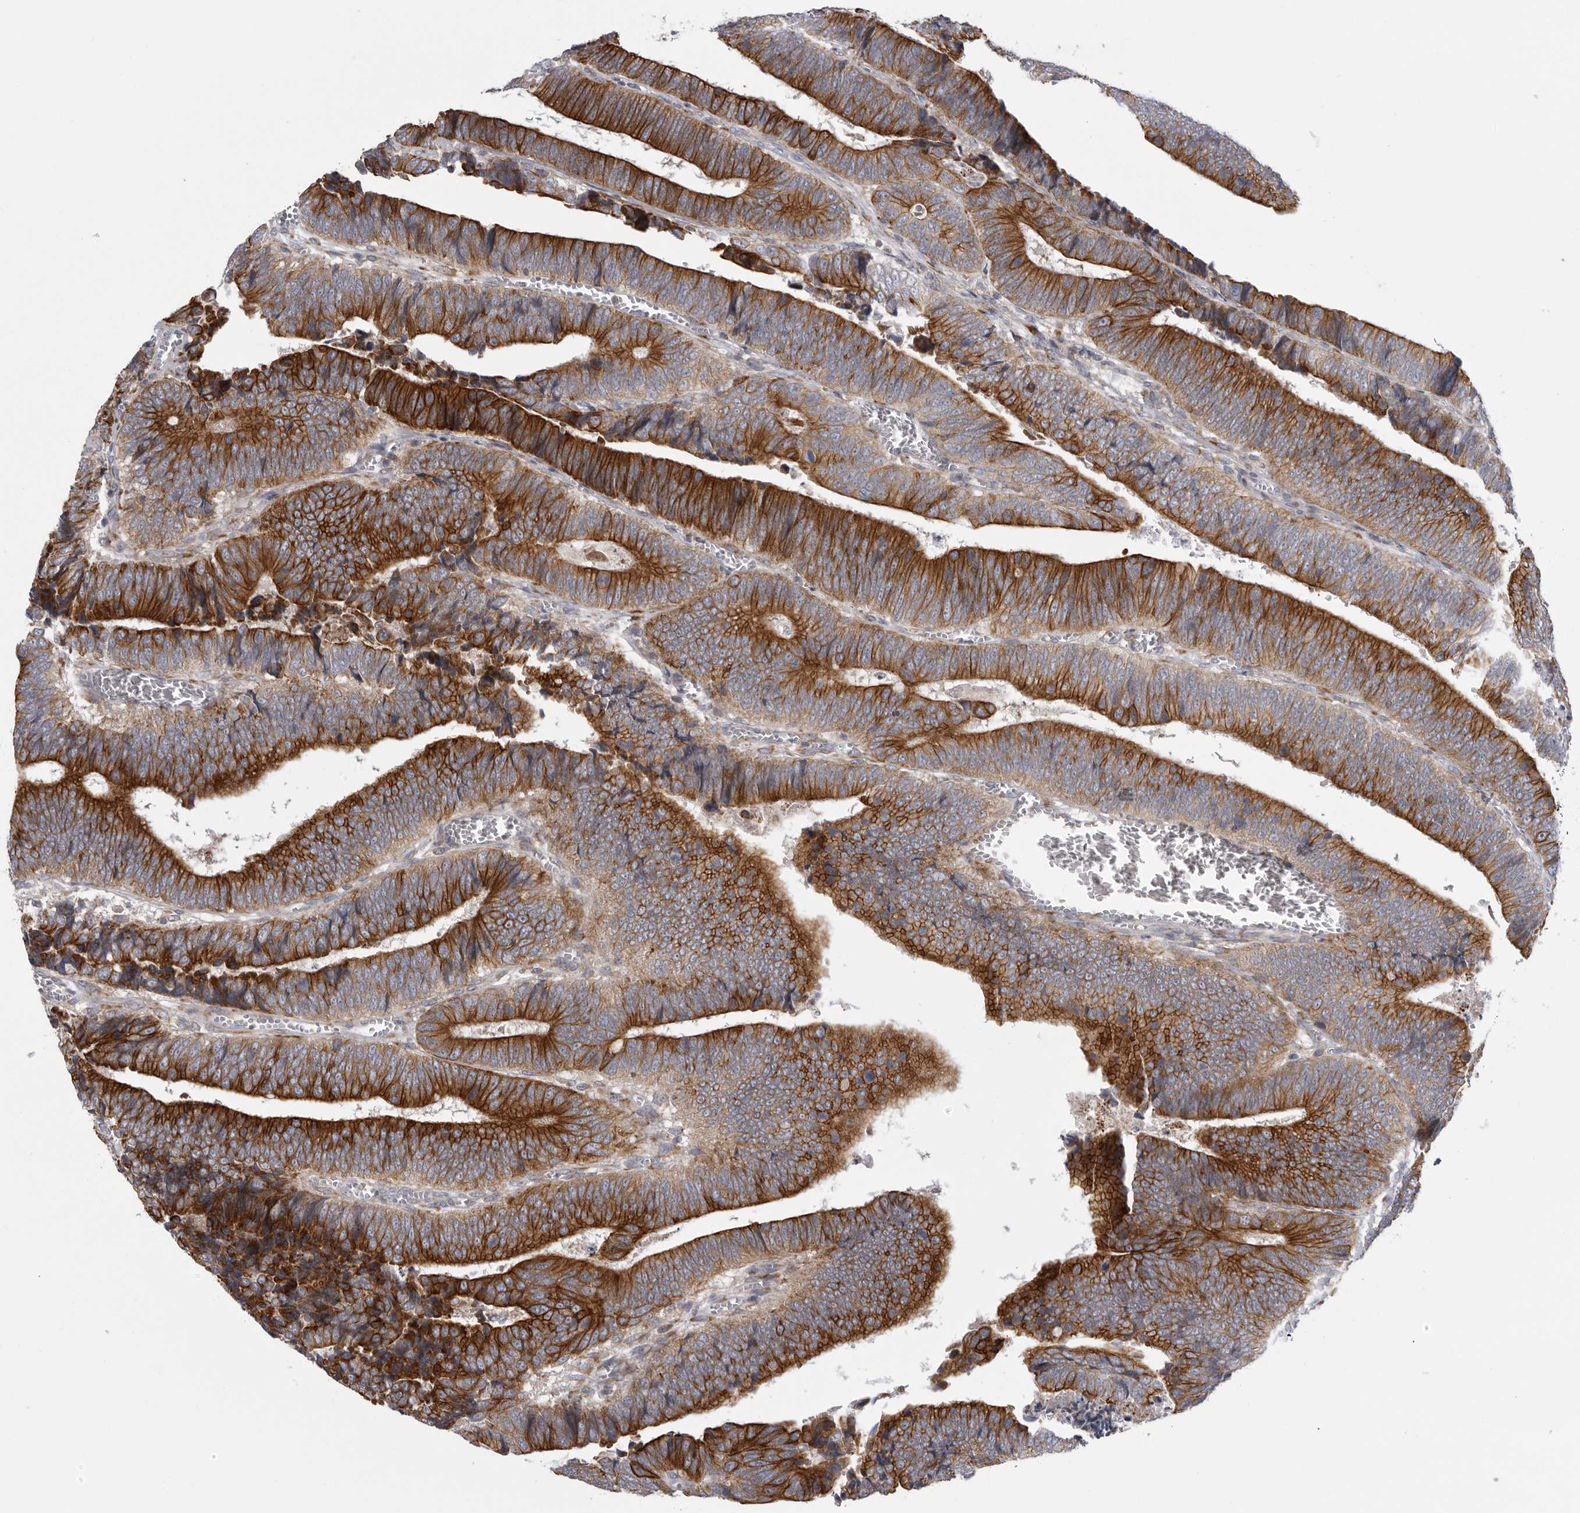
{"staining": {"intensity": "strong", "quantity": ">75%", "location": "cytoplasmic/membranous"}, "tissue": "colorectal cancer", "cell_type": "Tumor cells", "image_type": "cancer", "snomed": [{"axis": "morphology", "description": "Inflammation, NOS"}, {"axis": "morphology", "description": "Adenocarcinoma, NOS"}, {"axis": "topography", "description": "Colon"}], "caption": "This is an image of immunohistochemistry (IHC) staining of adenocarcinoma (colorectal), which shows strong positivity in the cytoplasmic/membranous of tumor cells.", "gene": "USP24", "patient": {"sex": "male", "age": 72}}